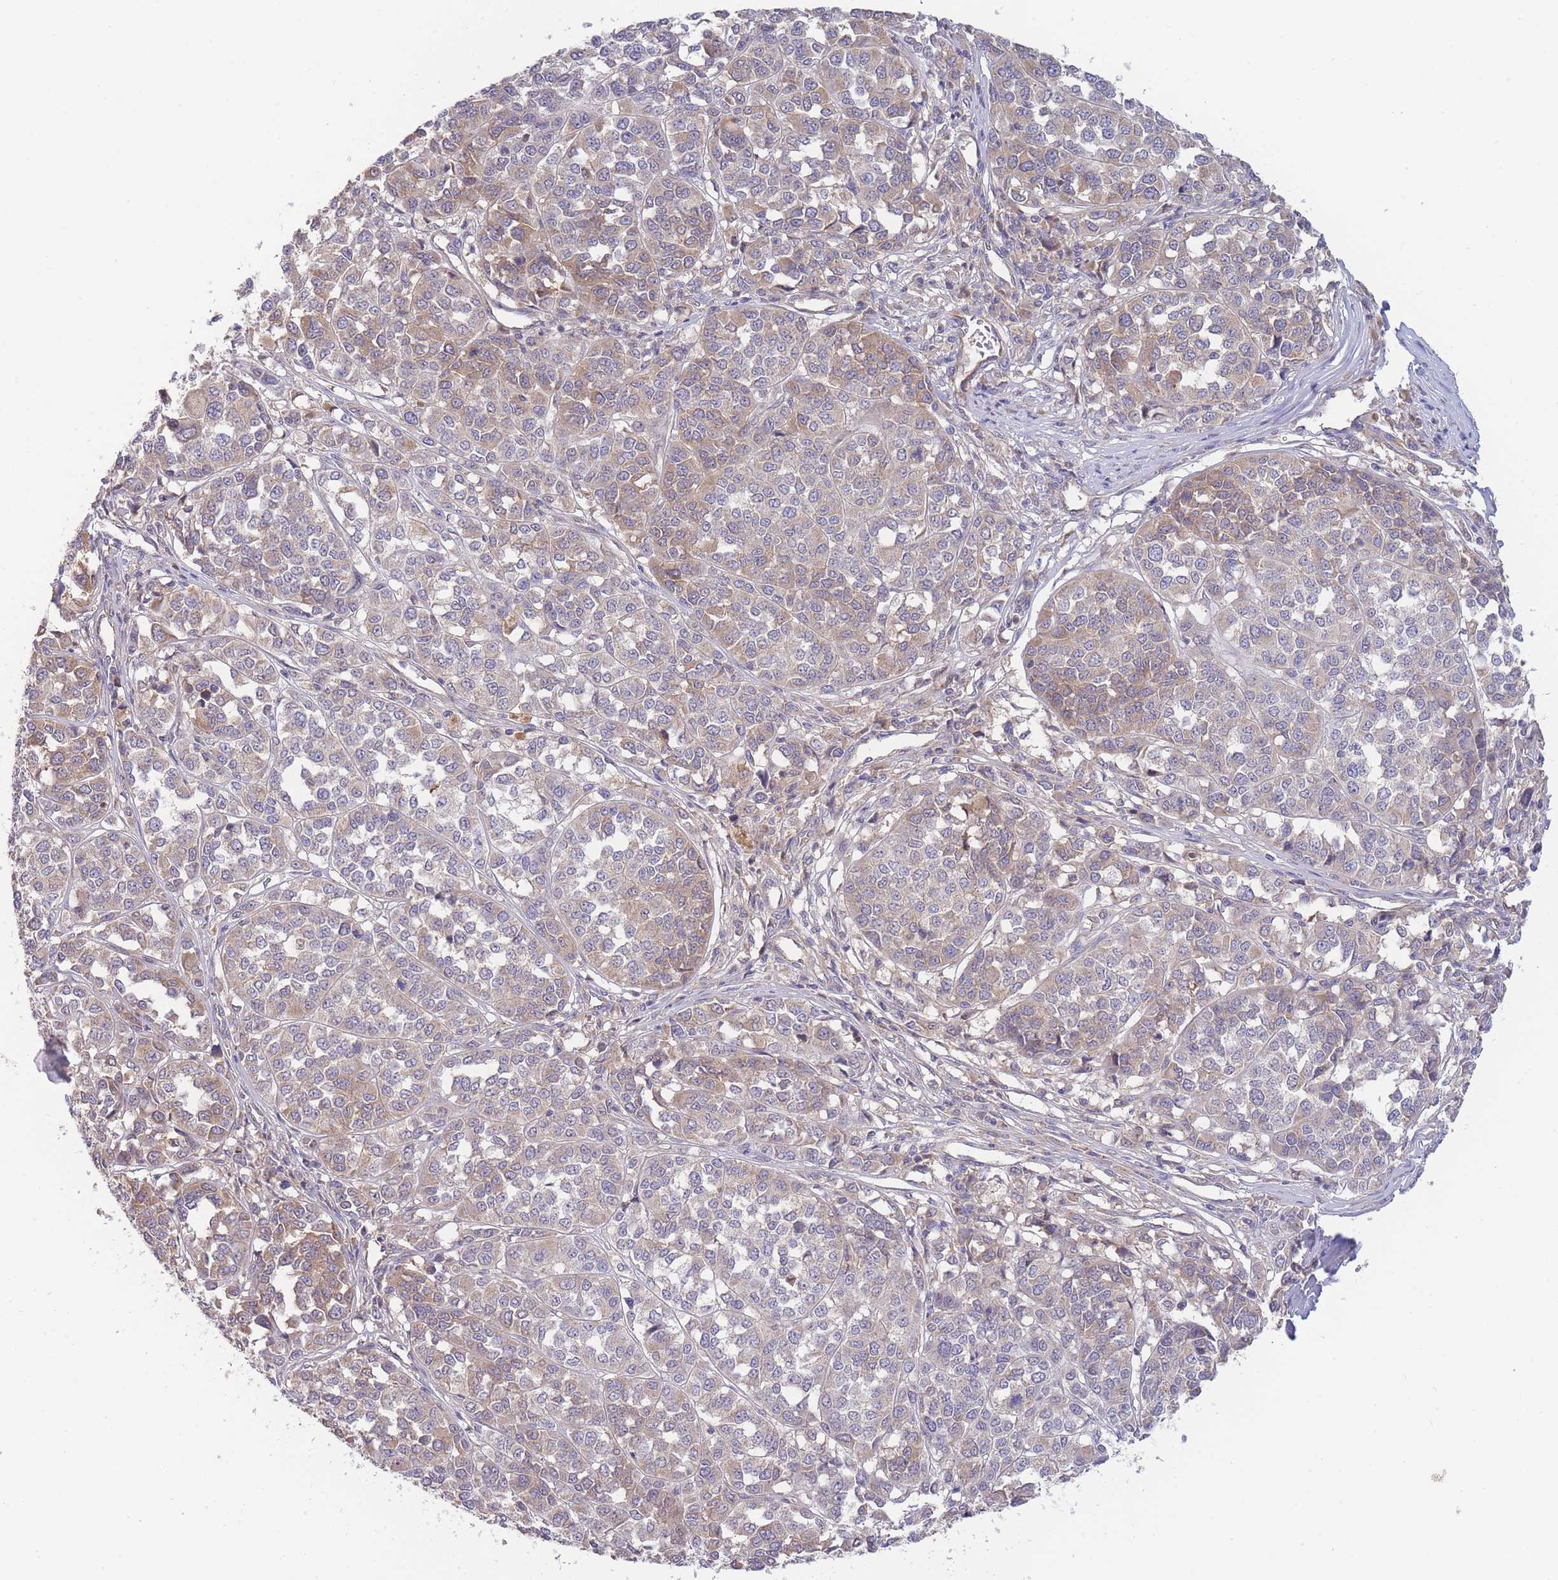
{"staining": {"intensity": "weak", "quantity": "25%-75%", "location": "cytoplasmic/membranous"}, "tissue": "melanoma", "cell_type": "Tumor cells", "image_type": "cancer", "snomed": [{"axis": "morphology", "description": "Malignant melanoma, Metastatic site"}, {"axis": "topography", "description": "Lymph node"}], "caption": "Immunohistochemical staining of human malignant melanoma (metastatic site) exhibits weak cytoplasmic/membranous protein staining in about 25%-75% of tumor cells.", "gene": "NDUFAF5", "patient": {"sex": "male", "age": 44}}